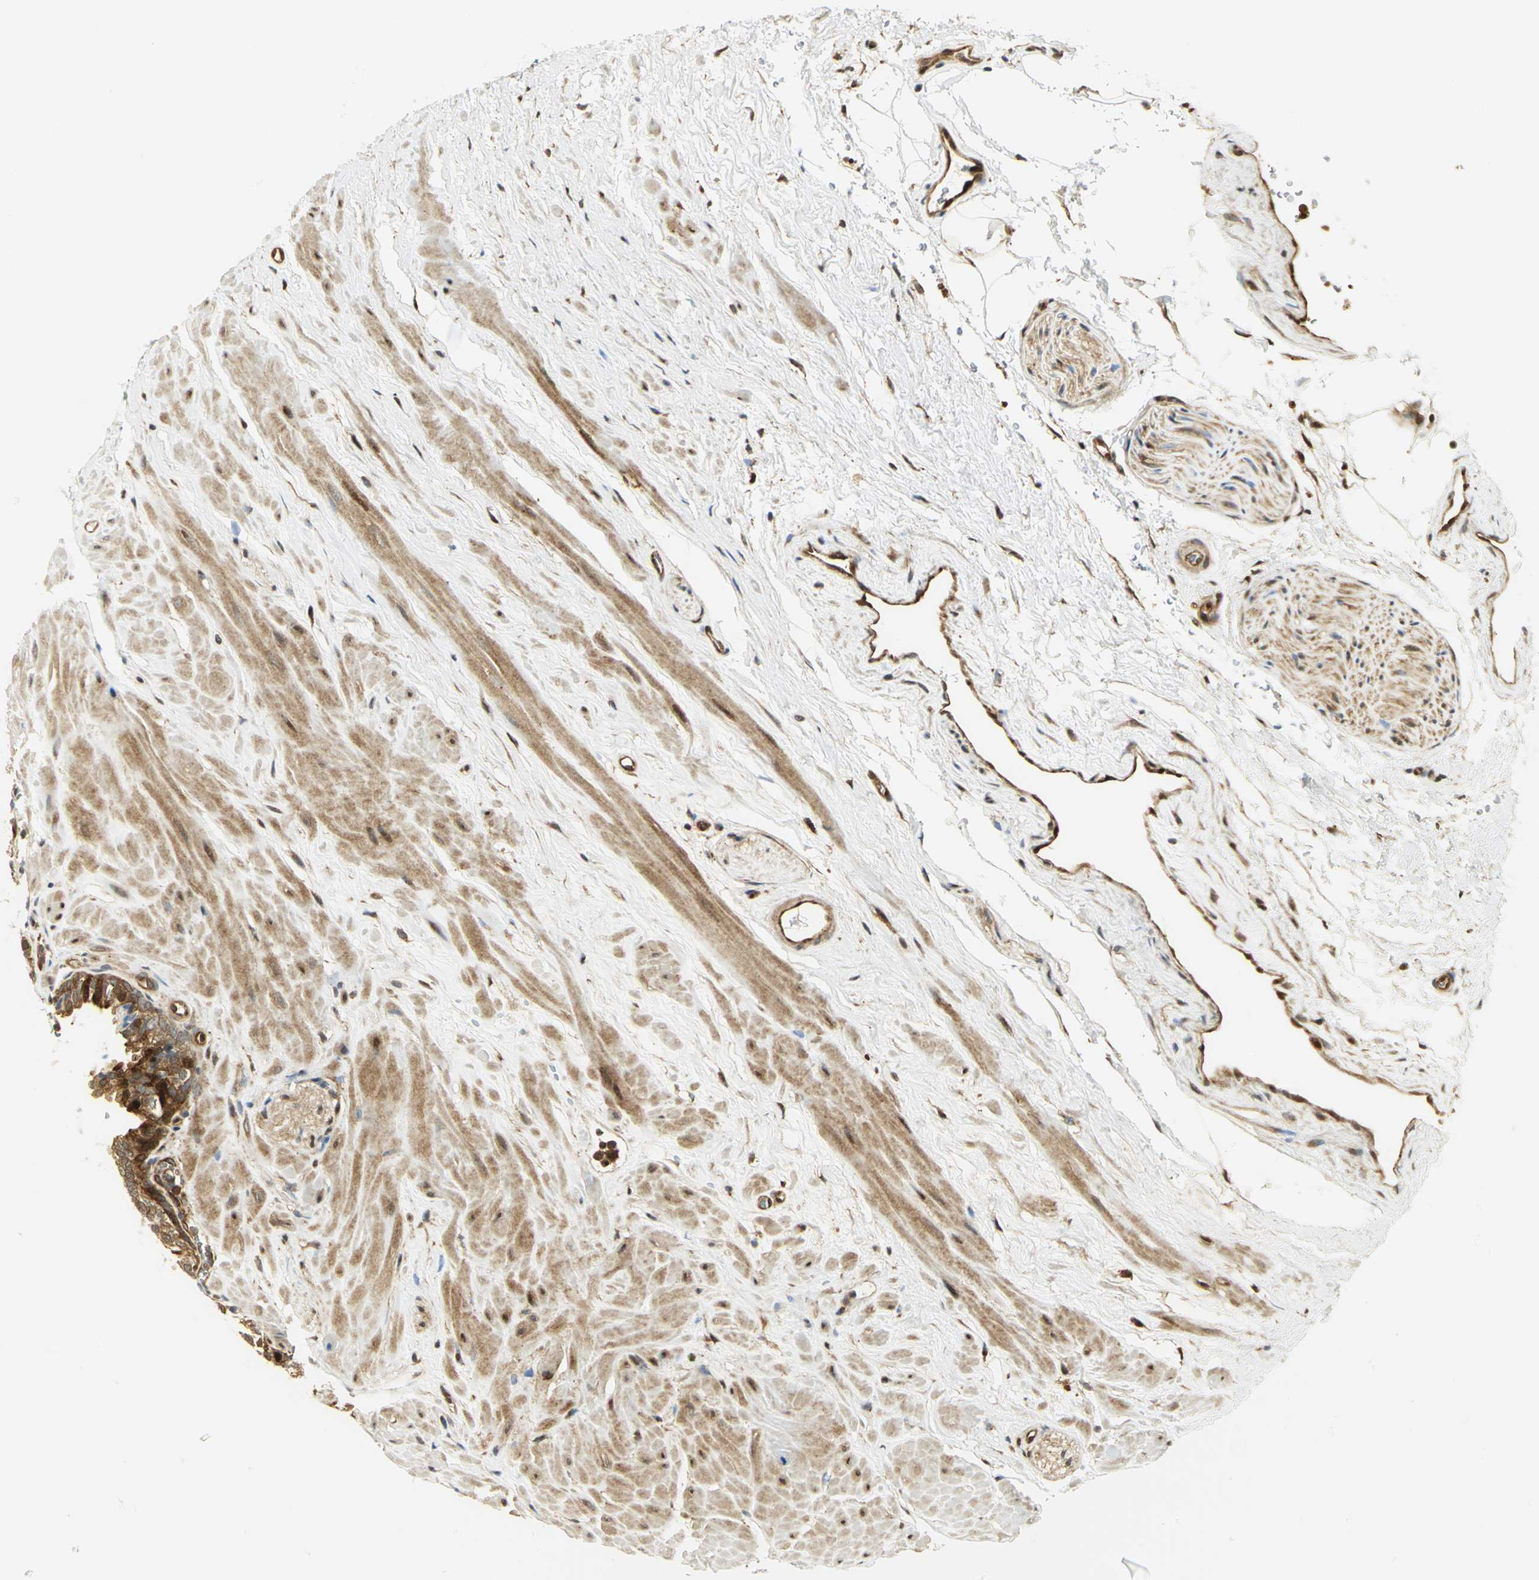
{"staining": {"intensity": "strong", "quantity": ">75%", "location": "cytoplasmic/membranous,nuclear"}, "tissue": "prostate", "cell_type": "Glandular cells", "image_type": "normal", "snomed": [{"axis": "morphology", "description": "Normal tissue, NOS"}, {"axis": "topography", "description": "Prostate"}], "caption": "Prostate stained for a protein shows strong cytoplasmic/membranous,nuclear positivity in glandular cells. (IHC, brightfield microscopy, high magnification).", "gene": "EEA1", "patient": {"sex": "male", "age": 60}}